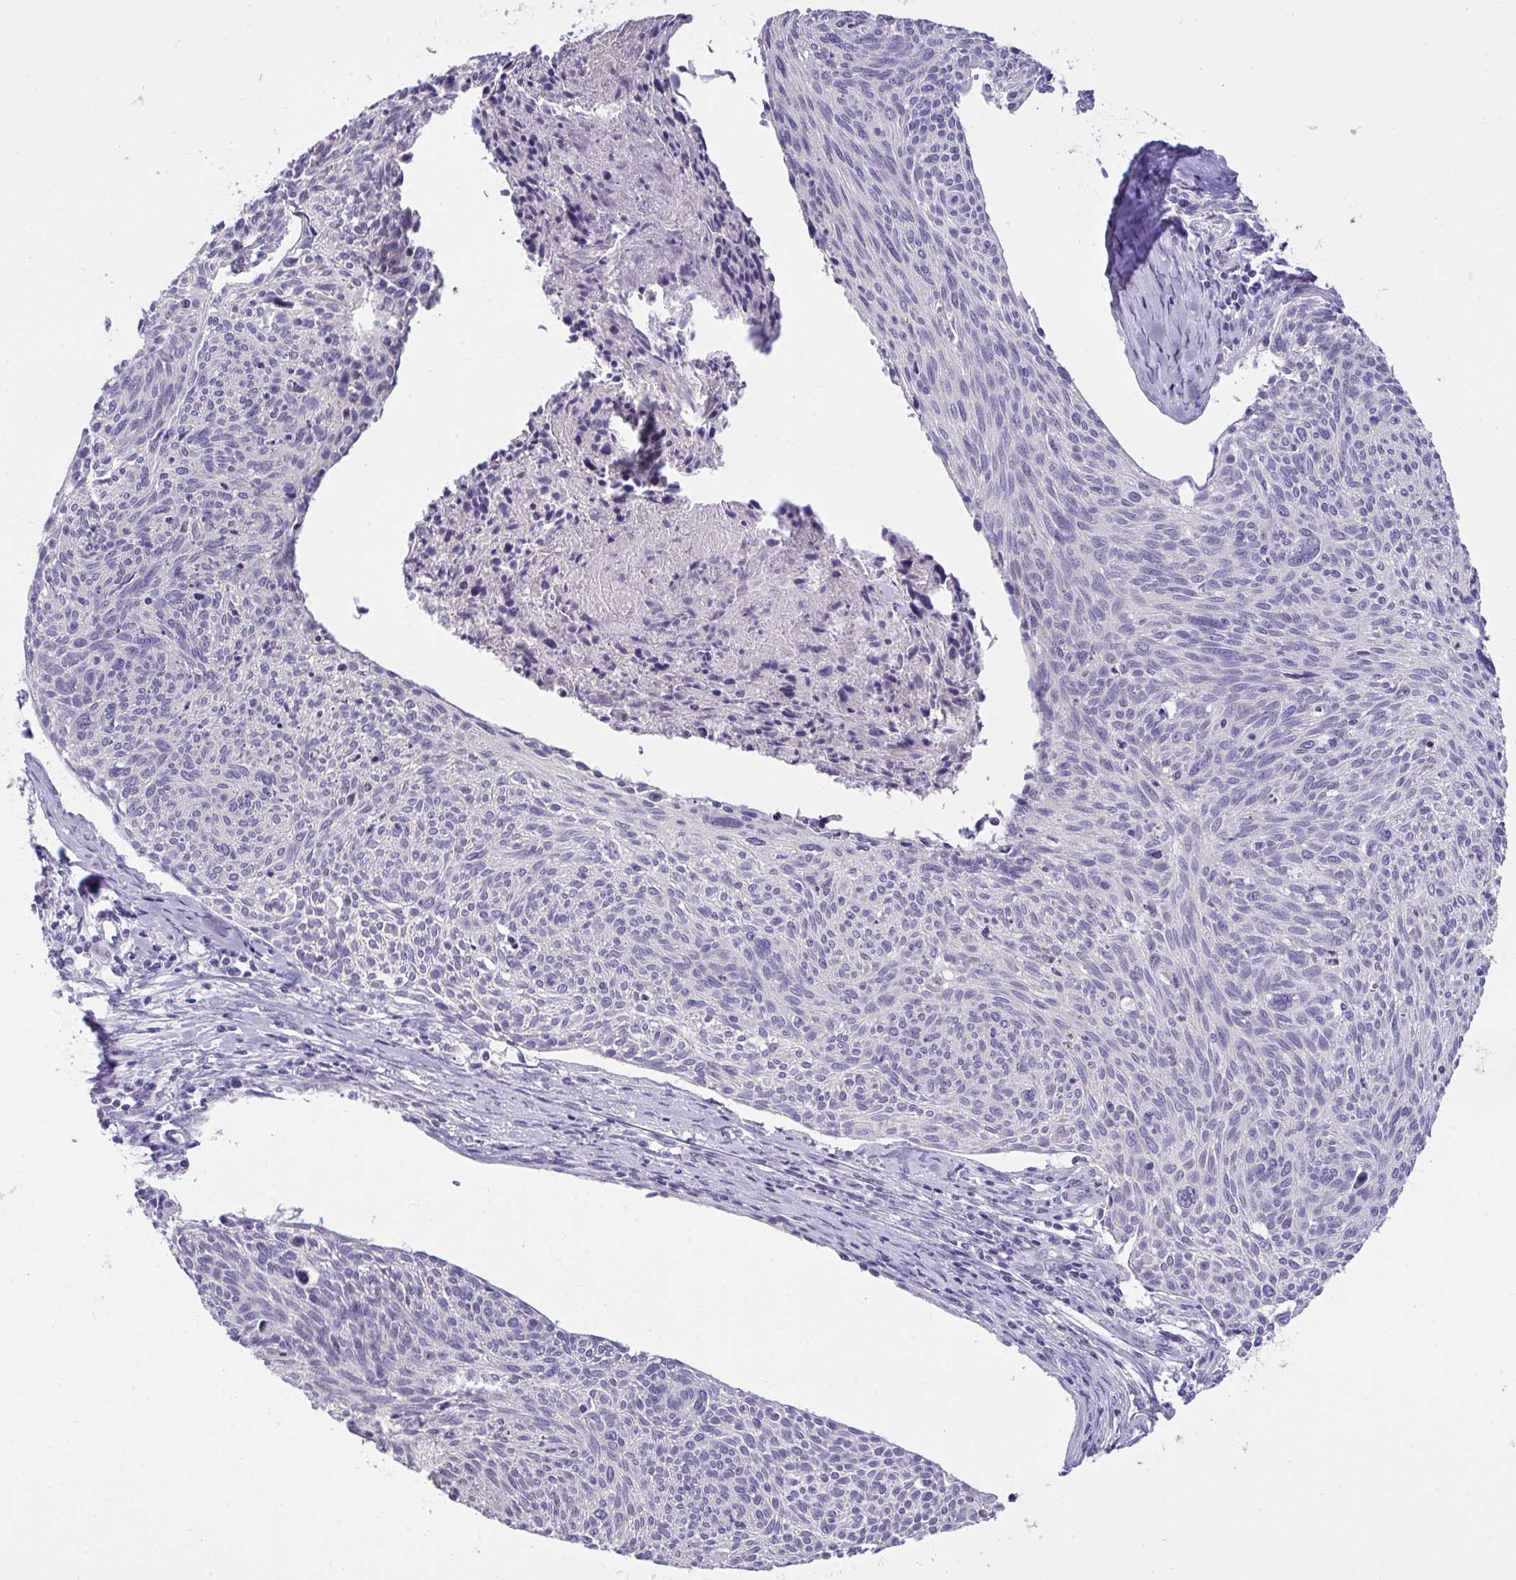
{"staining": {"intensity": "negative", "quantity": "none", "location": "none"}, "tissue": "cervical cancer", "cell_type": "Tumor cells", "image_type": "cancer", "snomed": [{"axis": "morphology", "description": "Squamous cell carcinoma, NOS"}, {"axis": "topography", "description": "Cervix"}], "caption": "Histopathology image shows no protein positivity in tumor cells of cervical cancer tissue.", "gene": "TMCO5A", "patient": {"sex": "female", "age": 49}}